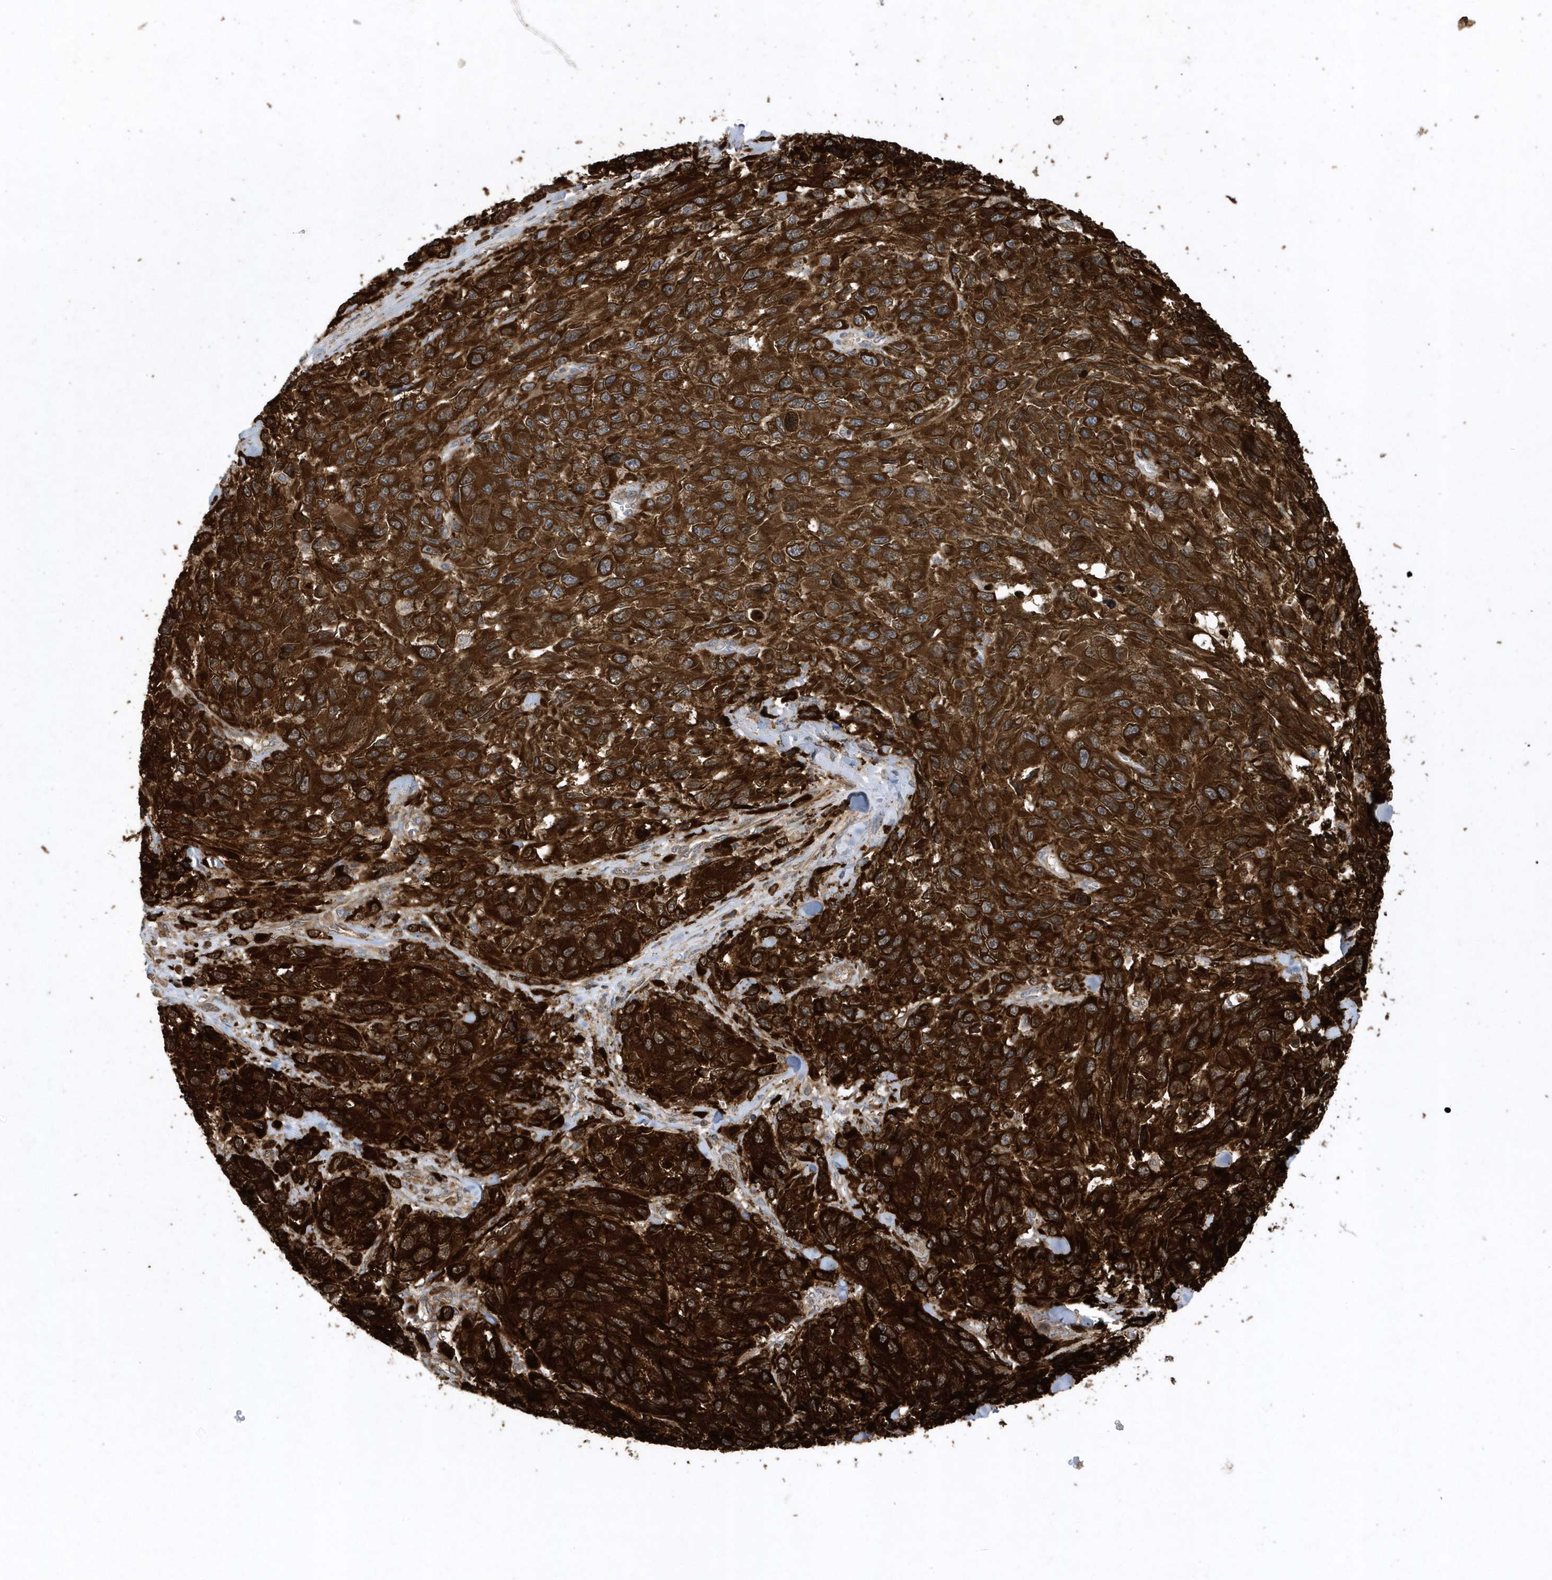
{"staining": {"intensity": "strong", "quantity": ">75%", "location": "cytoplasmic/membranous"}, "tissue": "melanoma", "cell_type": "Tumor cells", "image_type": "cancer", "snomed": [{"axis": "morphology", "description": "Malignant melanoma, NOS"}, {"axis": "topography", "description": "Skin"}], "caption": "Malignant melanoma stained for a protein reveals strong cytoplasmic/membranous positivity in tumor cells.", "gene": "PAICS", "patient": {"sex": "female", "age": 96}}